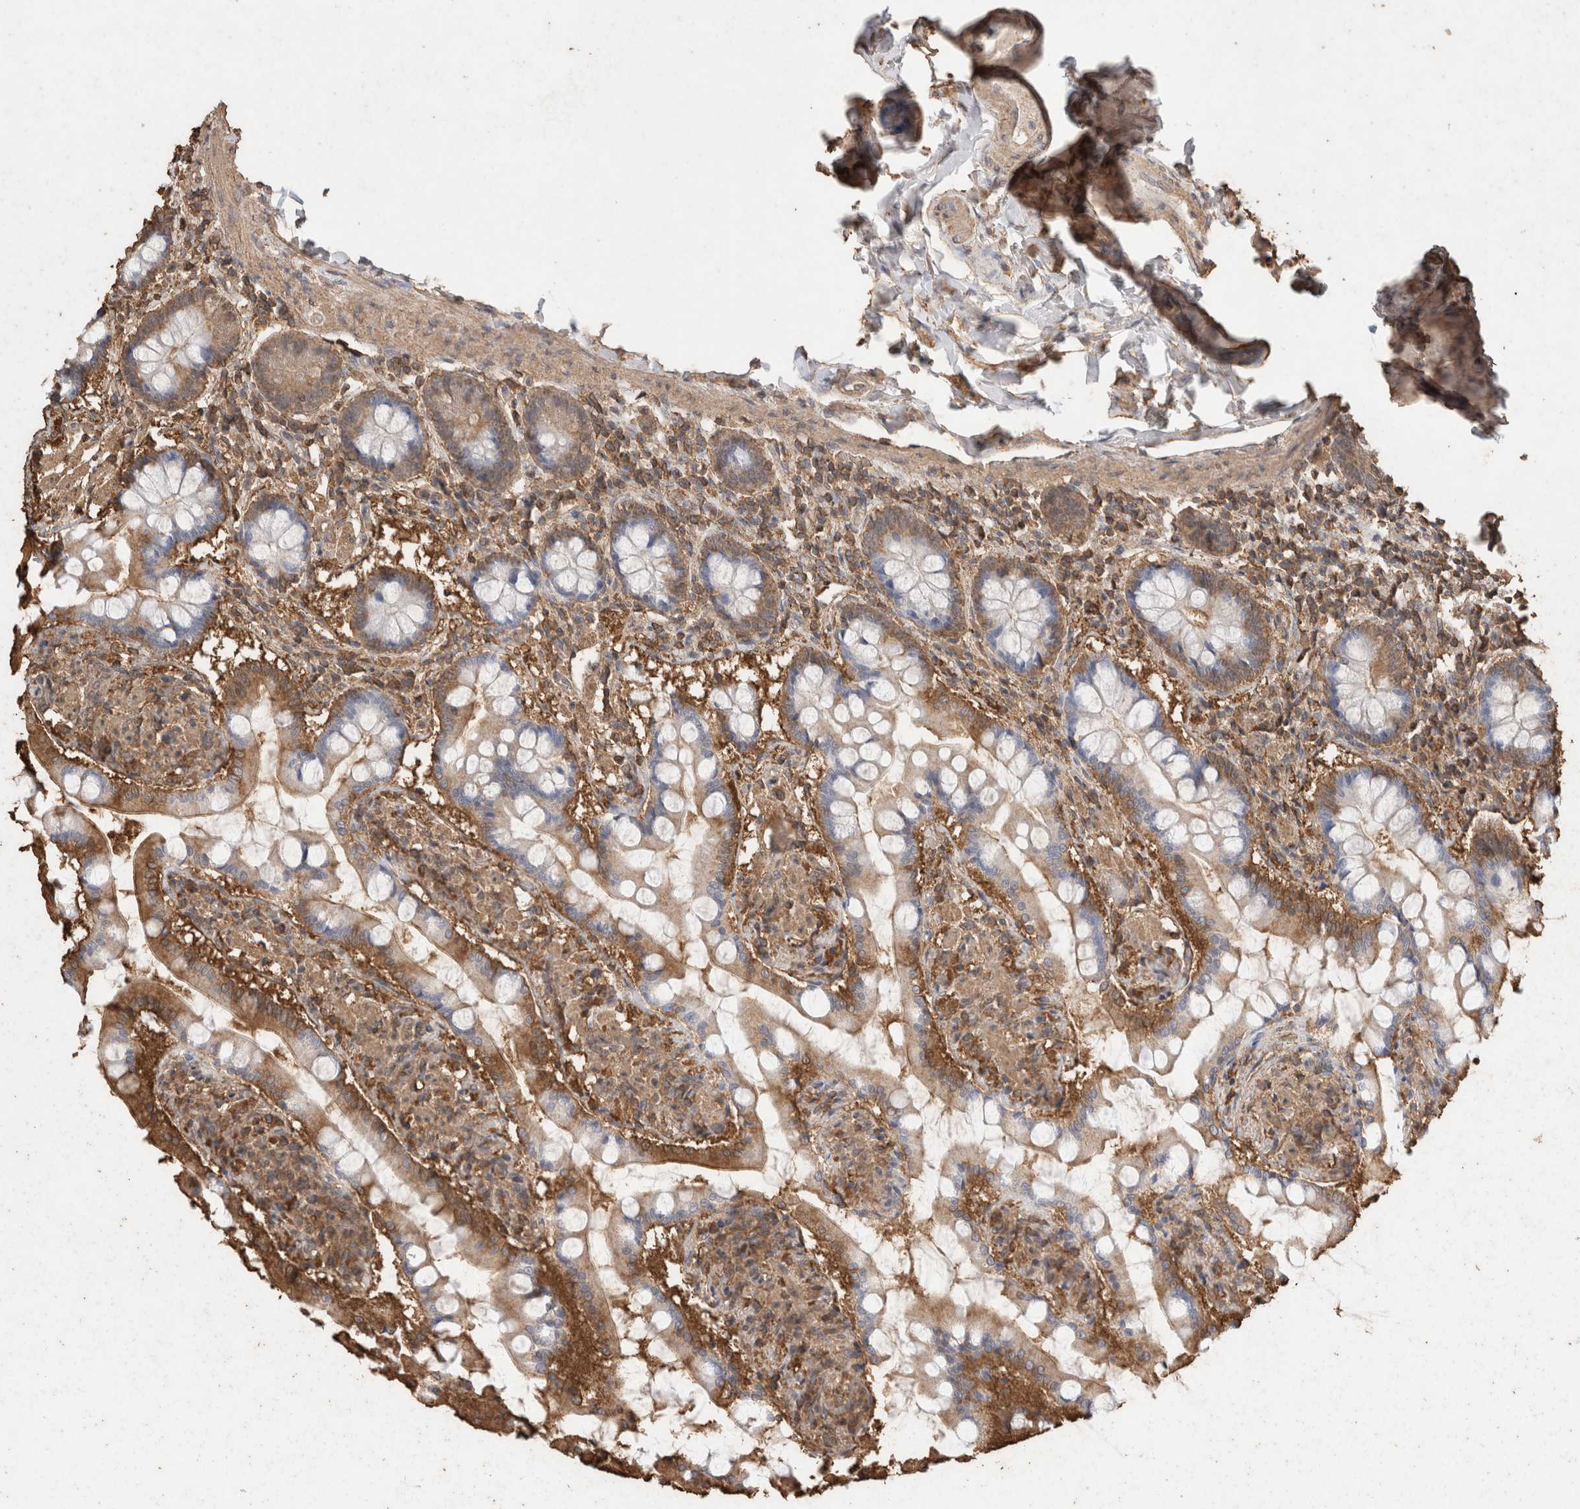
{"staining": {"intensity": "strong", "quantity": "25%-75%", "location": "cytoplasmic/membranous"}, "tissue": "small intestine", "cell_type": "Glandular cells", "image_type": "normal", "snomed": [{"axis": "morphology", "description": "Normal tissue, NOS"}, {"axis": "topography", "description": "Small intestine"}], "caption": "Protein staining of benign small intestine reveals strong cytoplasmic/membranous positivity in about 25%-75% of glandular cells. The protein is stained brown, and the nuclei are stained in blue (DAB IHC with brightfield microscopy, high magnification).", "gene": "CX3CL1", "patient": {"sex": "male", "age": 41}}